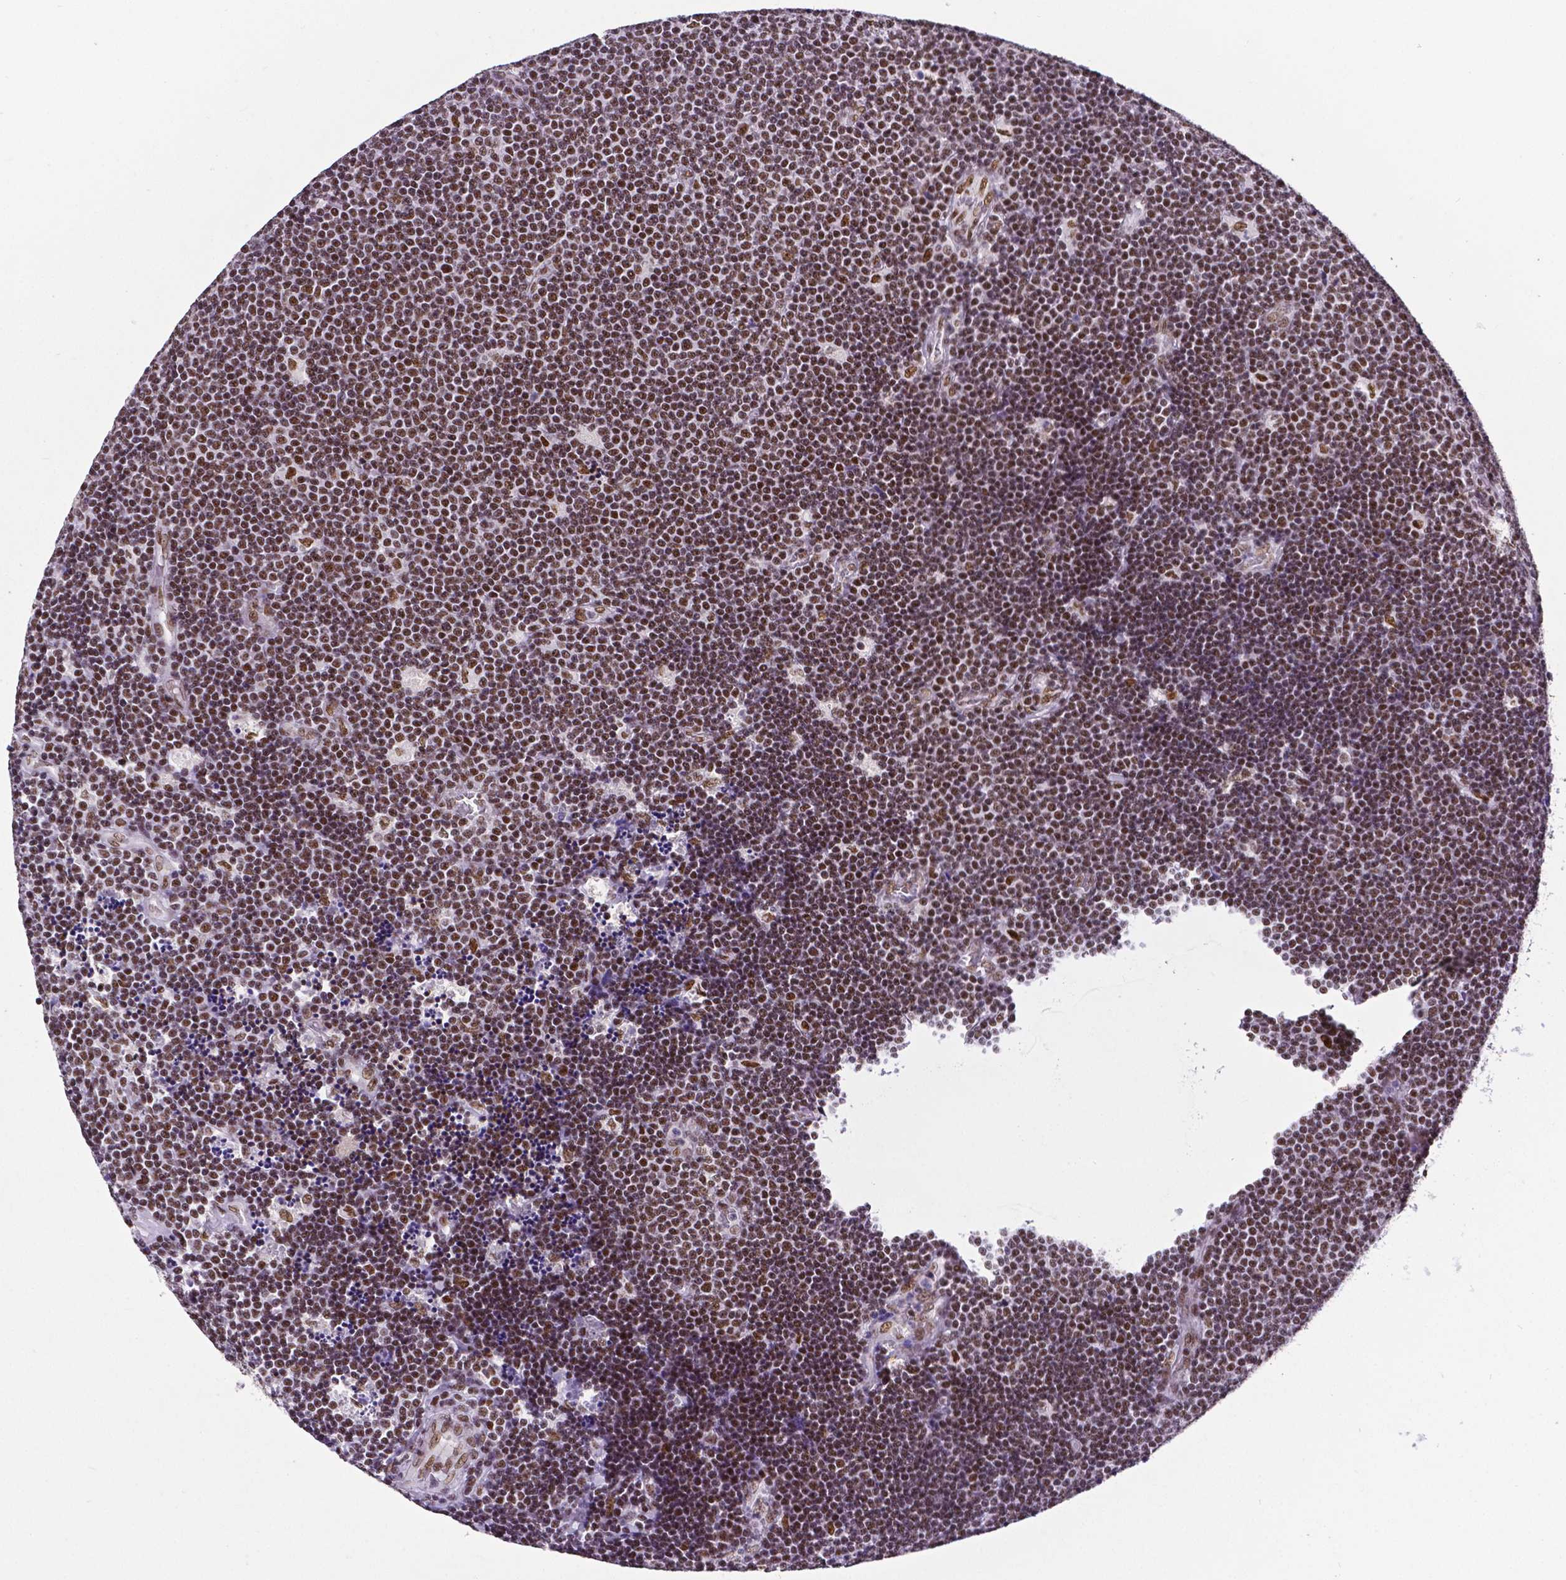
{"staining": {"intensity": "moderate", "quantity": ">75%", "location": "nuclear"}, "tissue": "lymphoma", "cell_type": "Tumor cells", "image_type": "cancer", "snomed": [{"axis": "morphology", "description": "Malignant lymphoma, non-Hodgkin's type, Low grade"}, {"axis": "topography", "description": "Brain"}], "caption": "This photomicrograph displays lymphoma stained with IHC to label a protein in brown. The nuclear of tumor cells show moderate positivity for the protein. Nuclei are counter-stained blue.", "gene": "REST", "patient": {"sex": "female", "age": 66}}